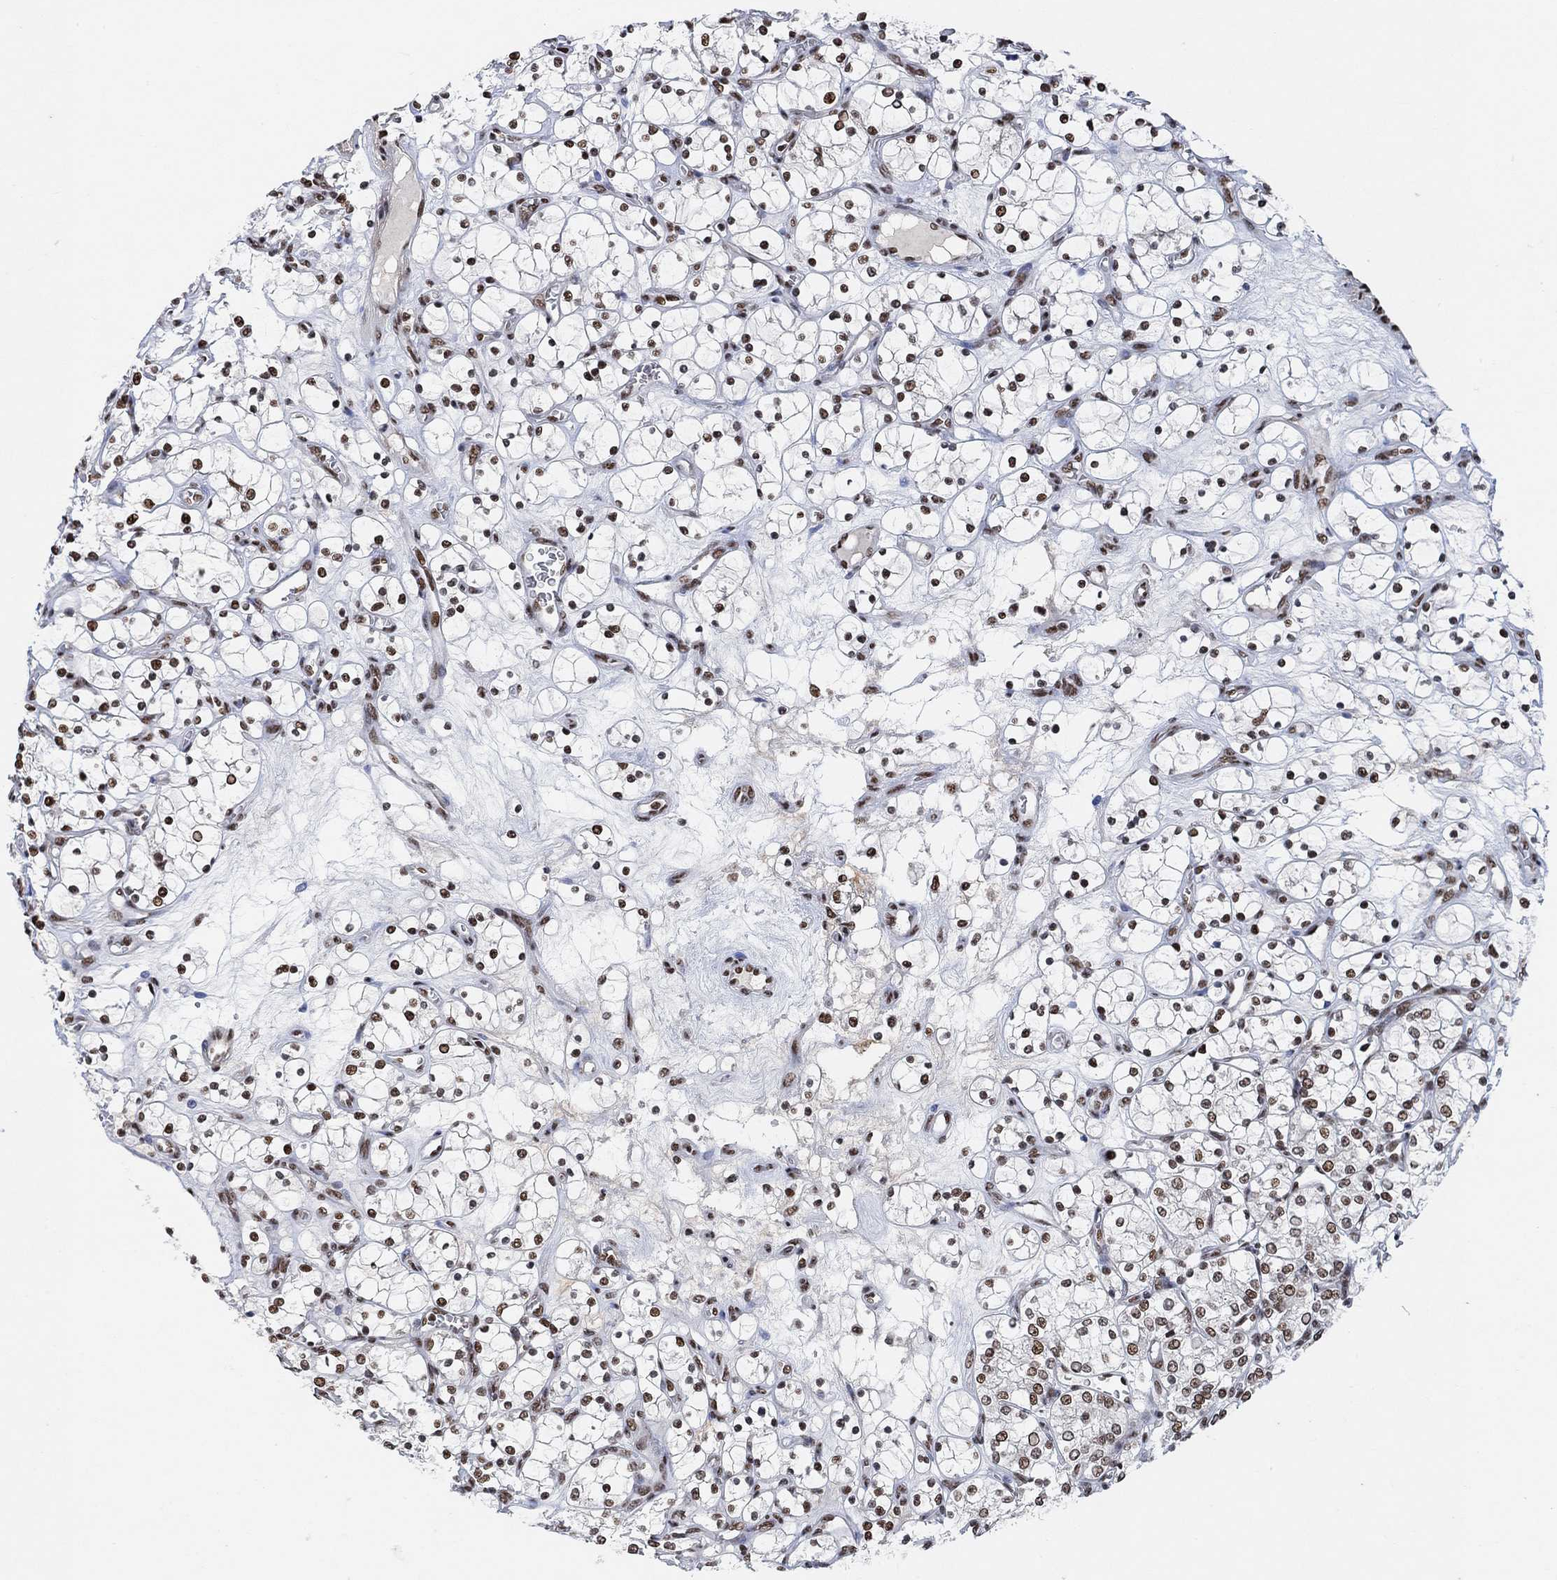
{"staining": {"intensity": "moderate", "quantity": ">75%", "location": "nuclear"}, "tissue": "renal cancer", "cell_type": "Tumor cells", "image_type": "cancer", "snomed": [{"axis": "morphology", "description": "Adenocarcinoma, NOS"}, {"axis": "topography", "description": "Kidney"}], "caption": "IHC of human renal cancer displays medium levels of moderate nuclear positivity in about >75% of tumor cells. (brown staining indicates protein expression, while blue staining denotes nuclei).", "gene": "USP39", "patient": {"sex": "female", "age": 69}}